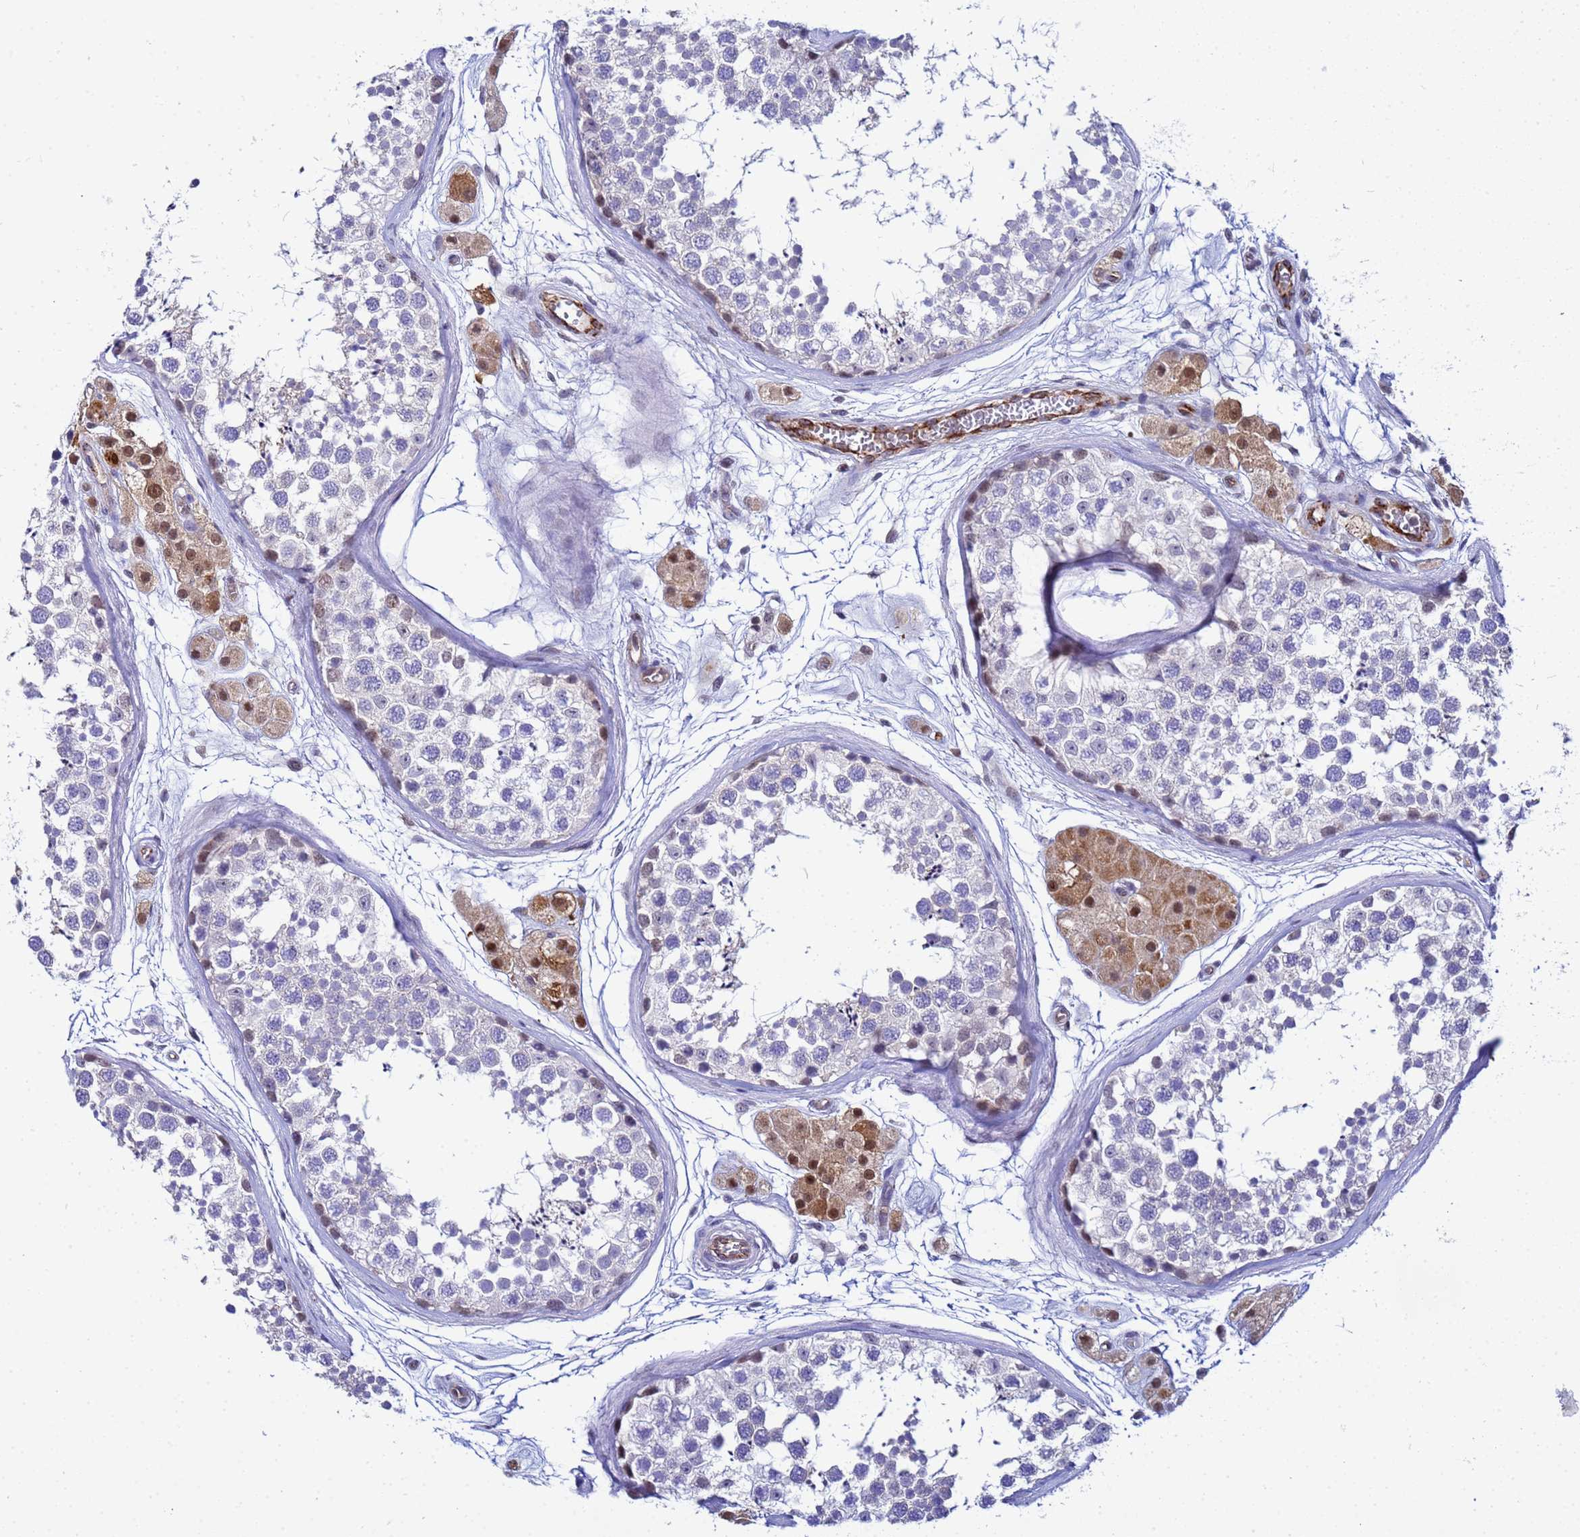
{"staining": {"intensity": "weak", "quantity": "<25%", "location": "nuclear"}, "tissue": "testis", "cell_type": "Cells in seminiferous ducts", "image_type": "normal", "snomed": [{"axis": "morphology", "description": "Normal tissue, NOS"}, {"axis": "topography", "description": "Testis"}], "caption": "This is an immunohistochemistry photomicrograph of unremarkable human testis. There is no expression in cells in seminiferous ducts.", "gene": "SLC25A37", "patient": {"sex": "male", "age": 56}}